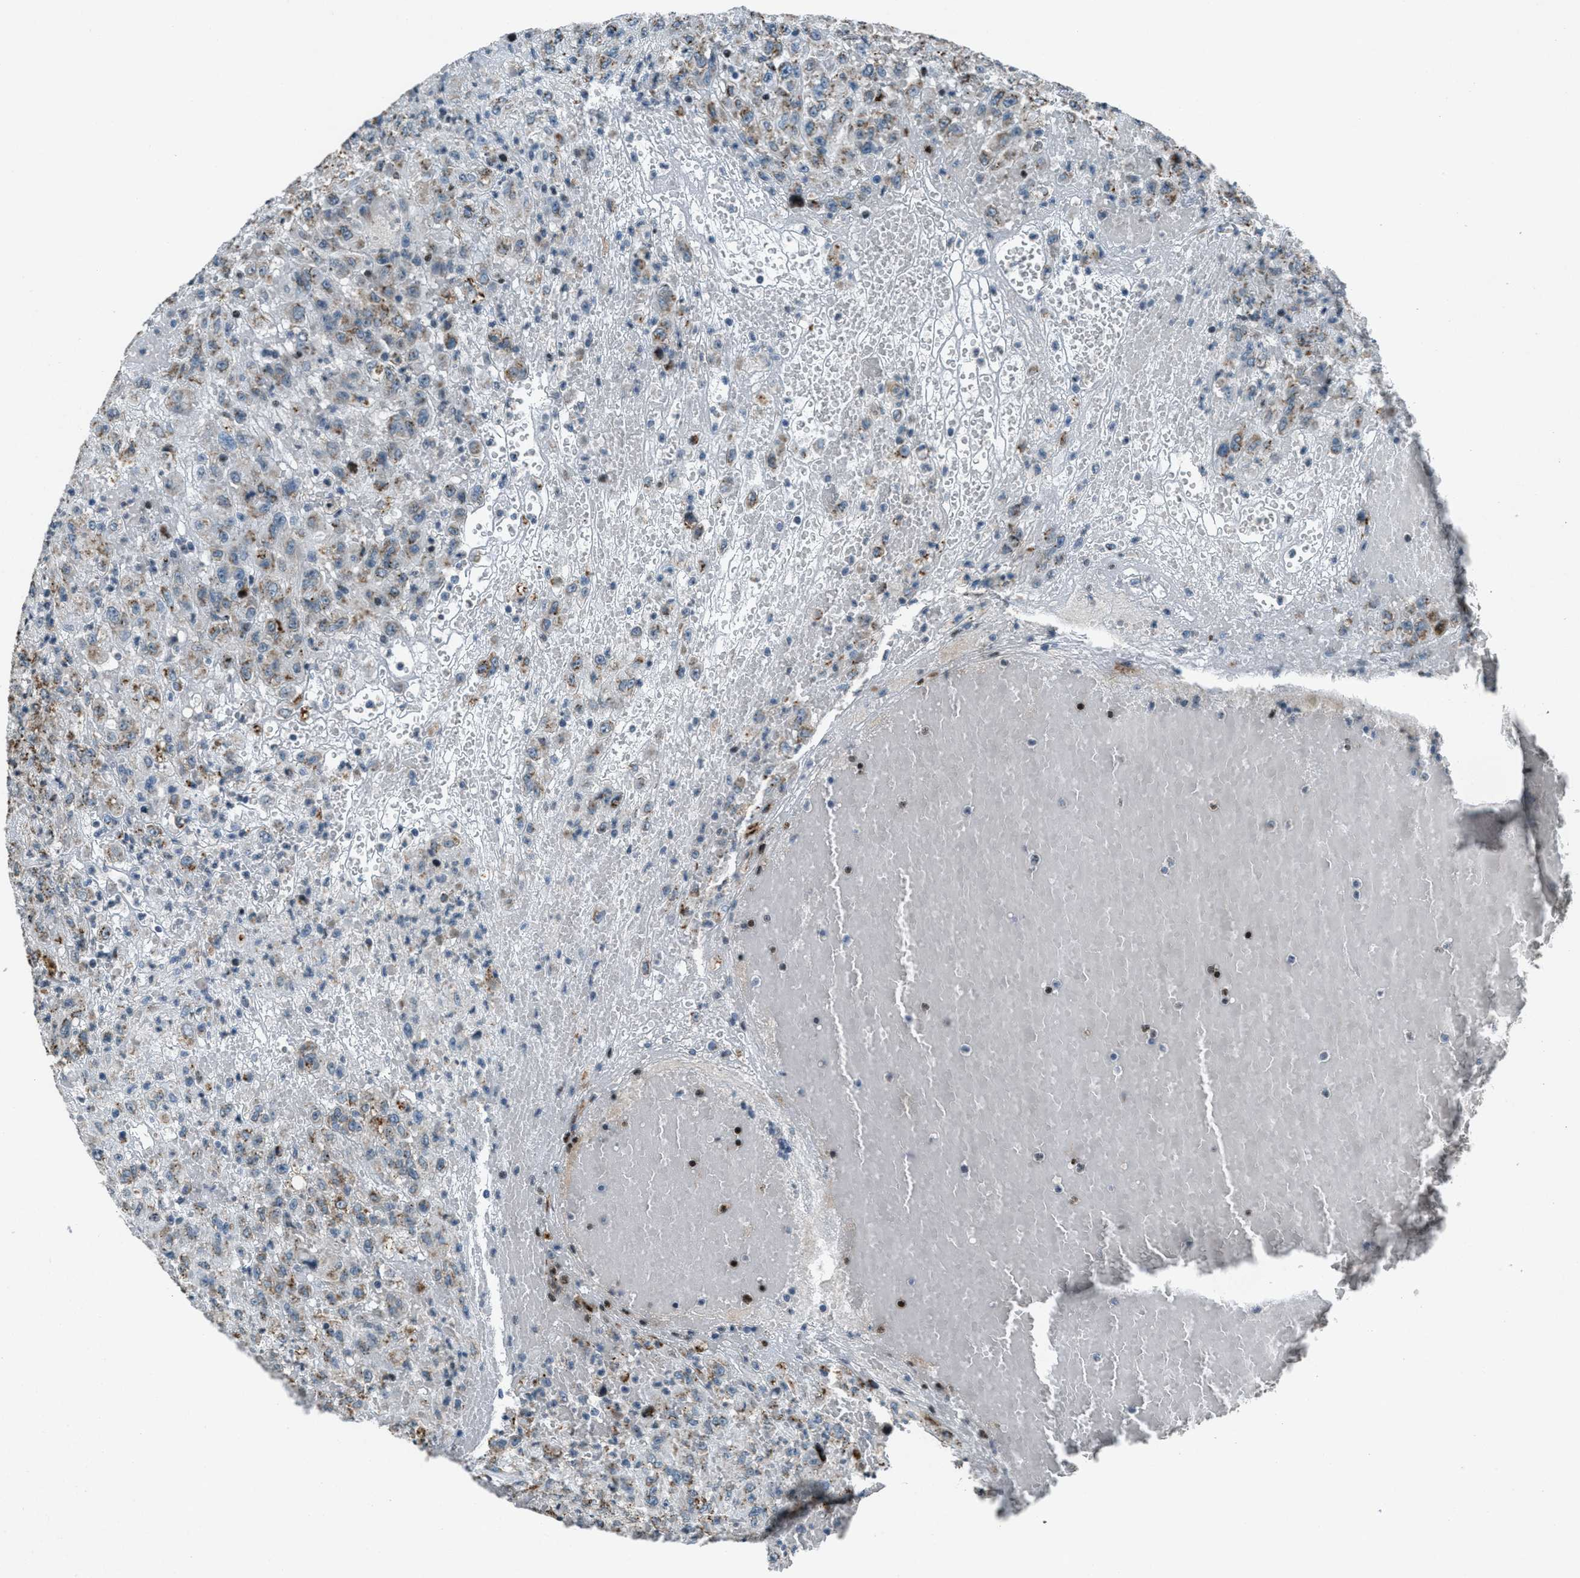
{"staining": {"intensity": "moderate", "quantity": ">75%", "location": "cytoplasmic/membranous"}, "tissue": "urothelial cancer", "cell_type": "Tumor cells", "image_type": "cancer", "snomed": [{"axis": "morphology", "description": "Urothelial carcinoma, High grade"}, {"axis": "topography", "description": "Urinary bladder"}], "caption": "Brown immunohistochemical staining in human urothelial carcinoma (high-grade) exhibits moderate cytoplasmic/membranous expression in approximately >75% of tumor cells.", "gene": "GPC6", "patient": {"sex": "male", "age": 46}}